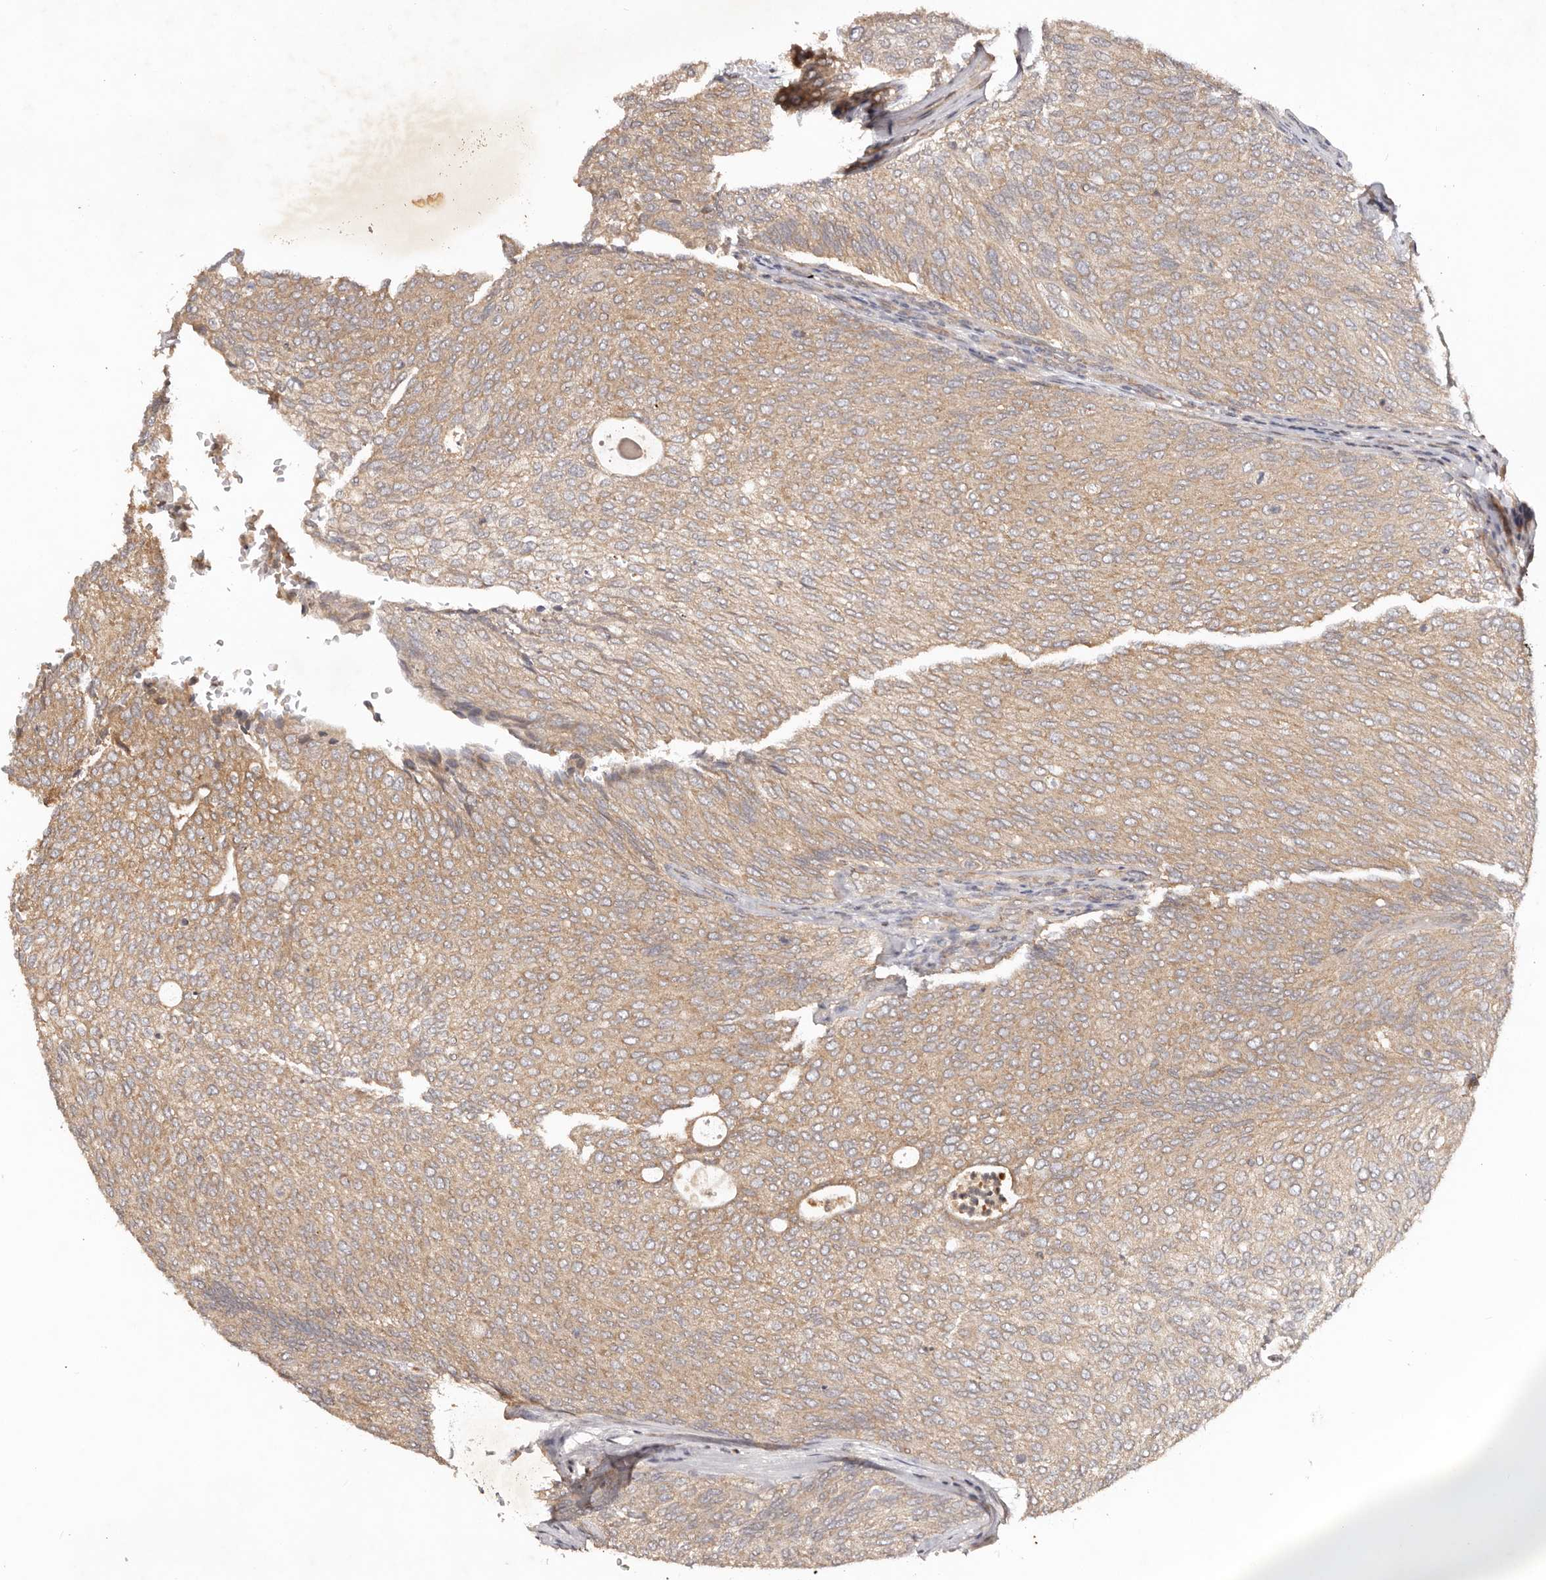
{"staining": {"intensity": "moderate", "quantity": ">75%", "location": "cytoplasmic/membranous"}, "tissue": "urothelial cancer", "cell_type": "Tumor cells", "image_type": "cancer", "snomed": [{"axis": "morphology", "description": "Urothelial carcinoma, Low grade"}, {"axis": "topography", "description": "Urinary bladder"}], "caption": "Approximately >75% of tumor cells in human urothelial cancer reveal moderate cytoplasmic/membranous protein staining as visualized by brown immunohistochemical staining.", "gene": "PKIB", "patient": {"sex": "female", "age": 79}}